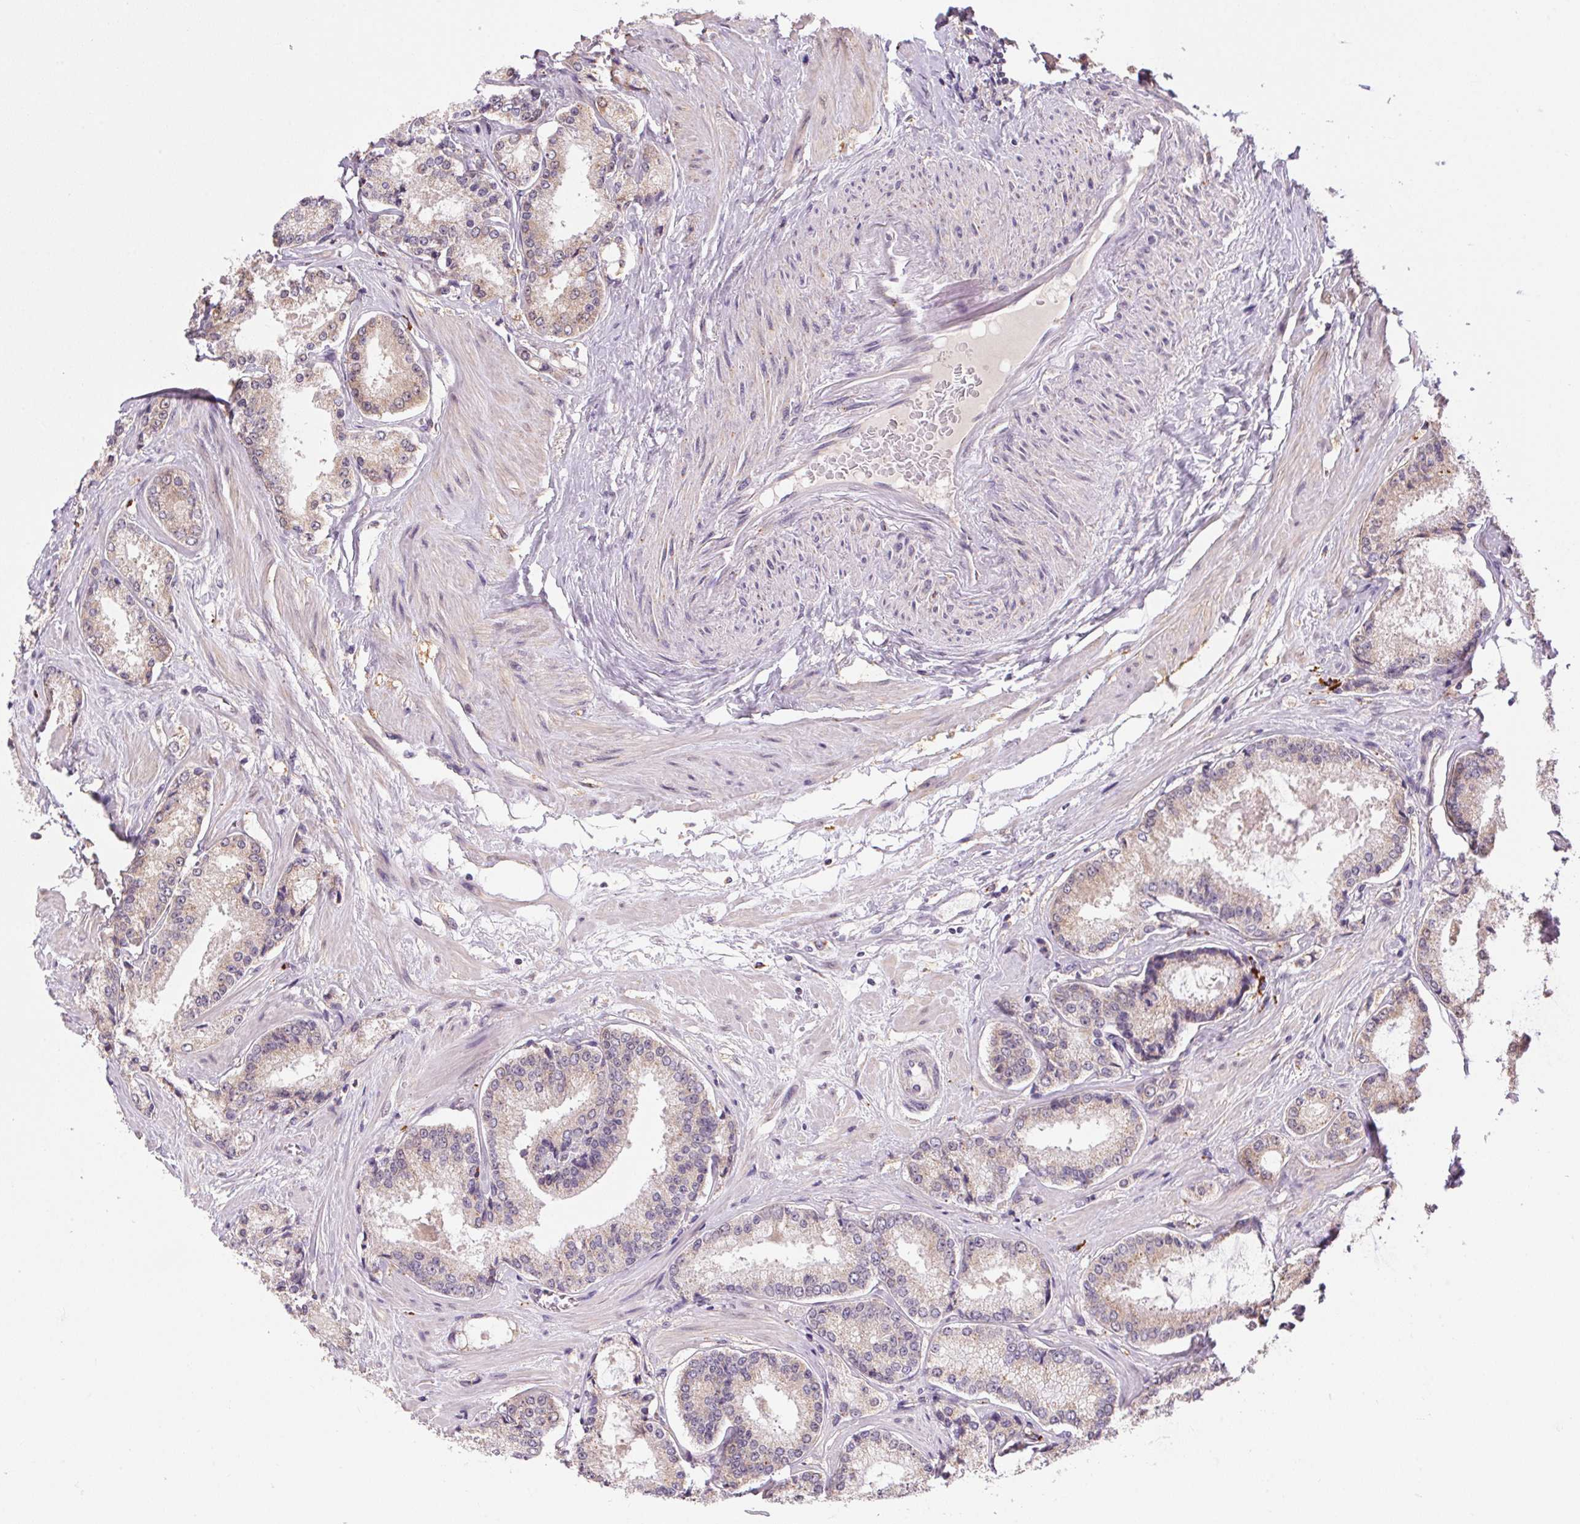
{"staining": {"intensity": "weak", "quantity": "<25%", "location": "cytoplasmic/membranous"}, "tissue": "prostate cancer", "cell_type": "Tumor cells", "image_type": "cancer", "snomed": [{"axis": "morphology", "description": "Adenocarcinoma, Low grade"}, {"axis": "topography", "description": "Prostate"}], "caption": "Immunohistochemistry photomicrograph of neoplastic tissue: prostate cancer stained with DAB (3,3'-diaminobenzidine) displays no significant protein expression in tumor cells.", "gene": "ADH5", "patient": {"sex": "male", "age": 56}}